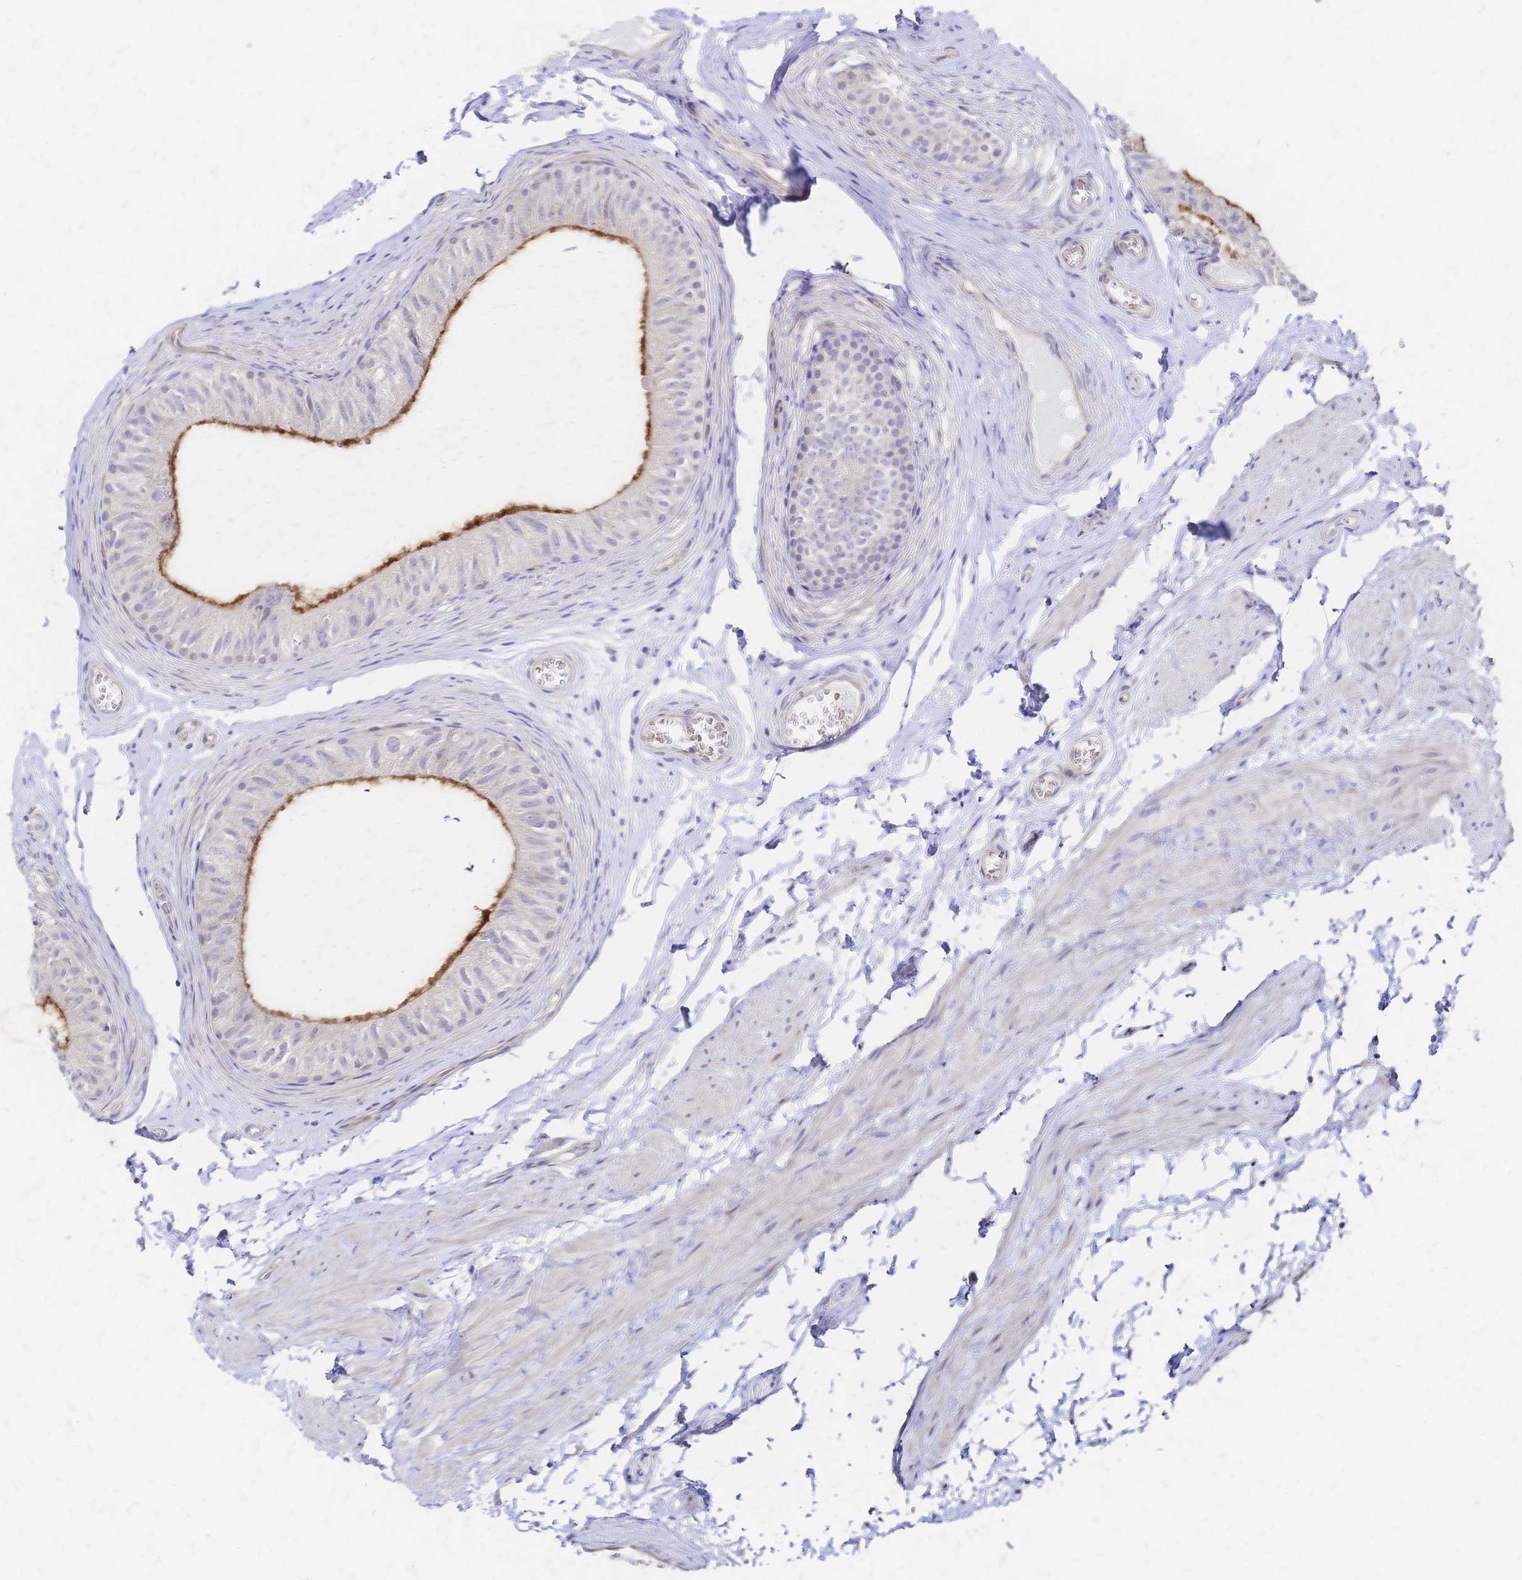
{"staining": {"intensity": "moderate", "quantity": "25%-75%", "location": "cytoplasmic/membranous"}, "tissue": "epididymis", "cell_type": "Glandular cells", "image_type": "normal", "snomed": [{"axis": "morphology", "description": "Normal tissue, NOS"}, {"axis": "topography", "description": "Epididymis, spermatic cord, NOS"}, {"axis": "topography", "description": "Epididymis"}, {"axis": "topography", "description": "Peripheral nerve tissue"}], "caption": "Immunohistochemistry (IHC) of unremarkable epididymis reveals medium levels of moderate cytoplasmic/membranous staining in approximately 25%-75% of glandular cells.", "gene": "SLC5A1", "patient": {"sex": "male", "age": 29}}